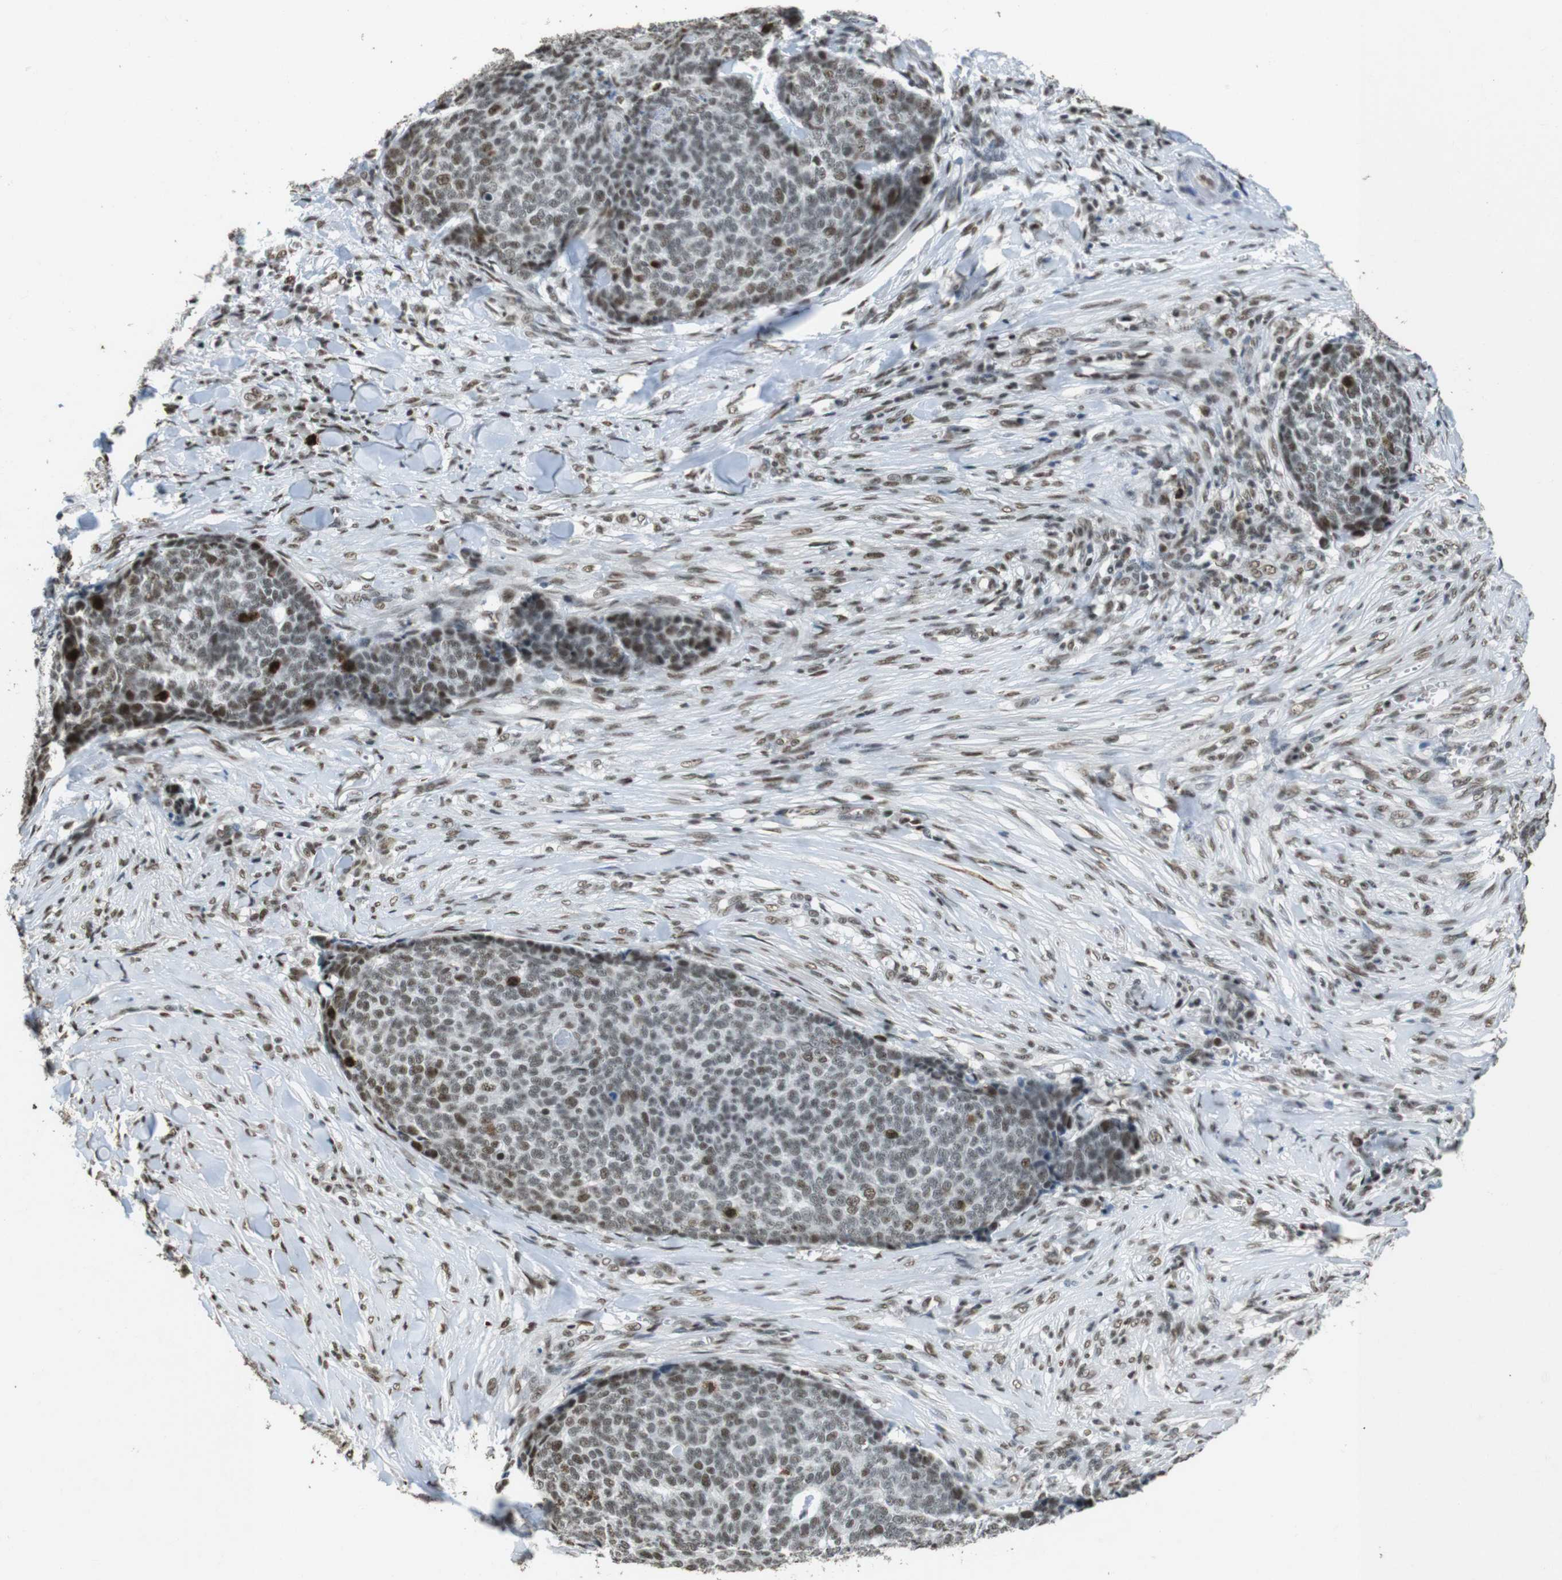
{"staining": {"intensity": "moderate", "quantity": "25%-75%", "location": "nuclear"}, "tissue": "skin cancer", "cell_type": "Tumor cells", "image_type": "cancer", "snomed": [{"axis": "morphology", "description": "Basal cell carcinoma"}, {"axis": "topography", "description": "Skin"}], "caption": "Basal cell carcinoma (skin) tissue shows moderate nuclear expression in approximately 25%-75% of tumor cells", "gene": "CSNK2B", "patient": {"sex": "male", "age": 84}}